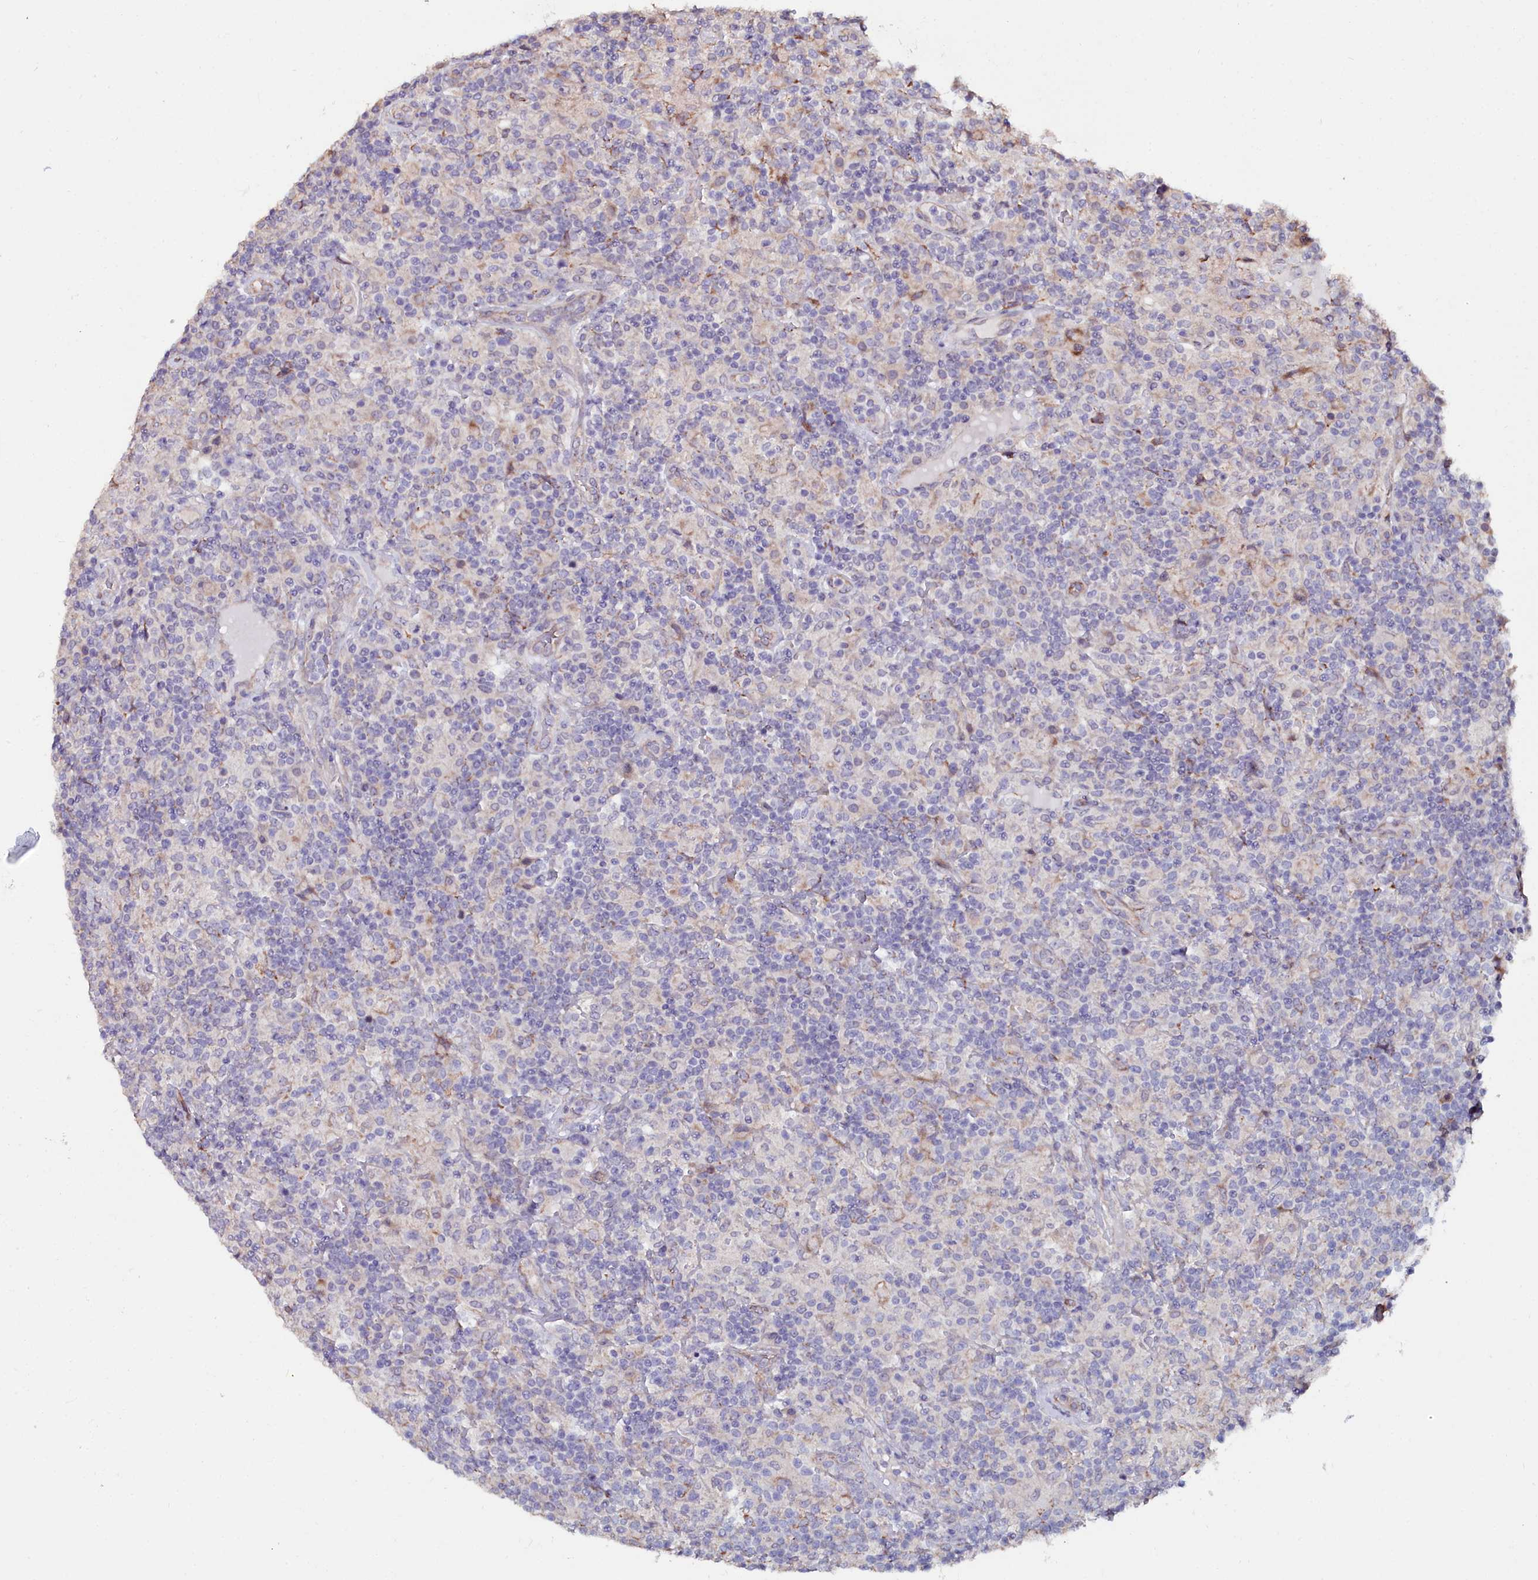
{"staining": {"intensity": "negative", "quantity": "none", "location": "none"}, "tissue": "lymphoma", "cell_type": "Tumor cells", "image_type": "cancer", "snomed": [{"axis": "morphology", "description": "Hodgkin's disease, NOS"}, {"axis": "topography", "description": "Lymph node"}], "caption": "This is an IHC photomicrograph of Hodgkin's disease. There is no positivity in tumor cells.", "gene": "C4orf19", "patient": {"sex": "male", "age": 70}}